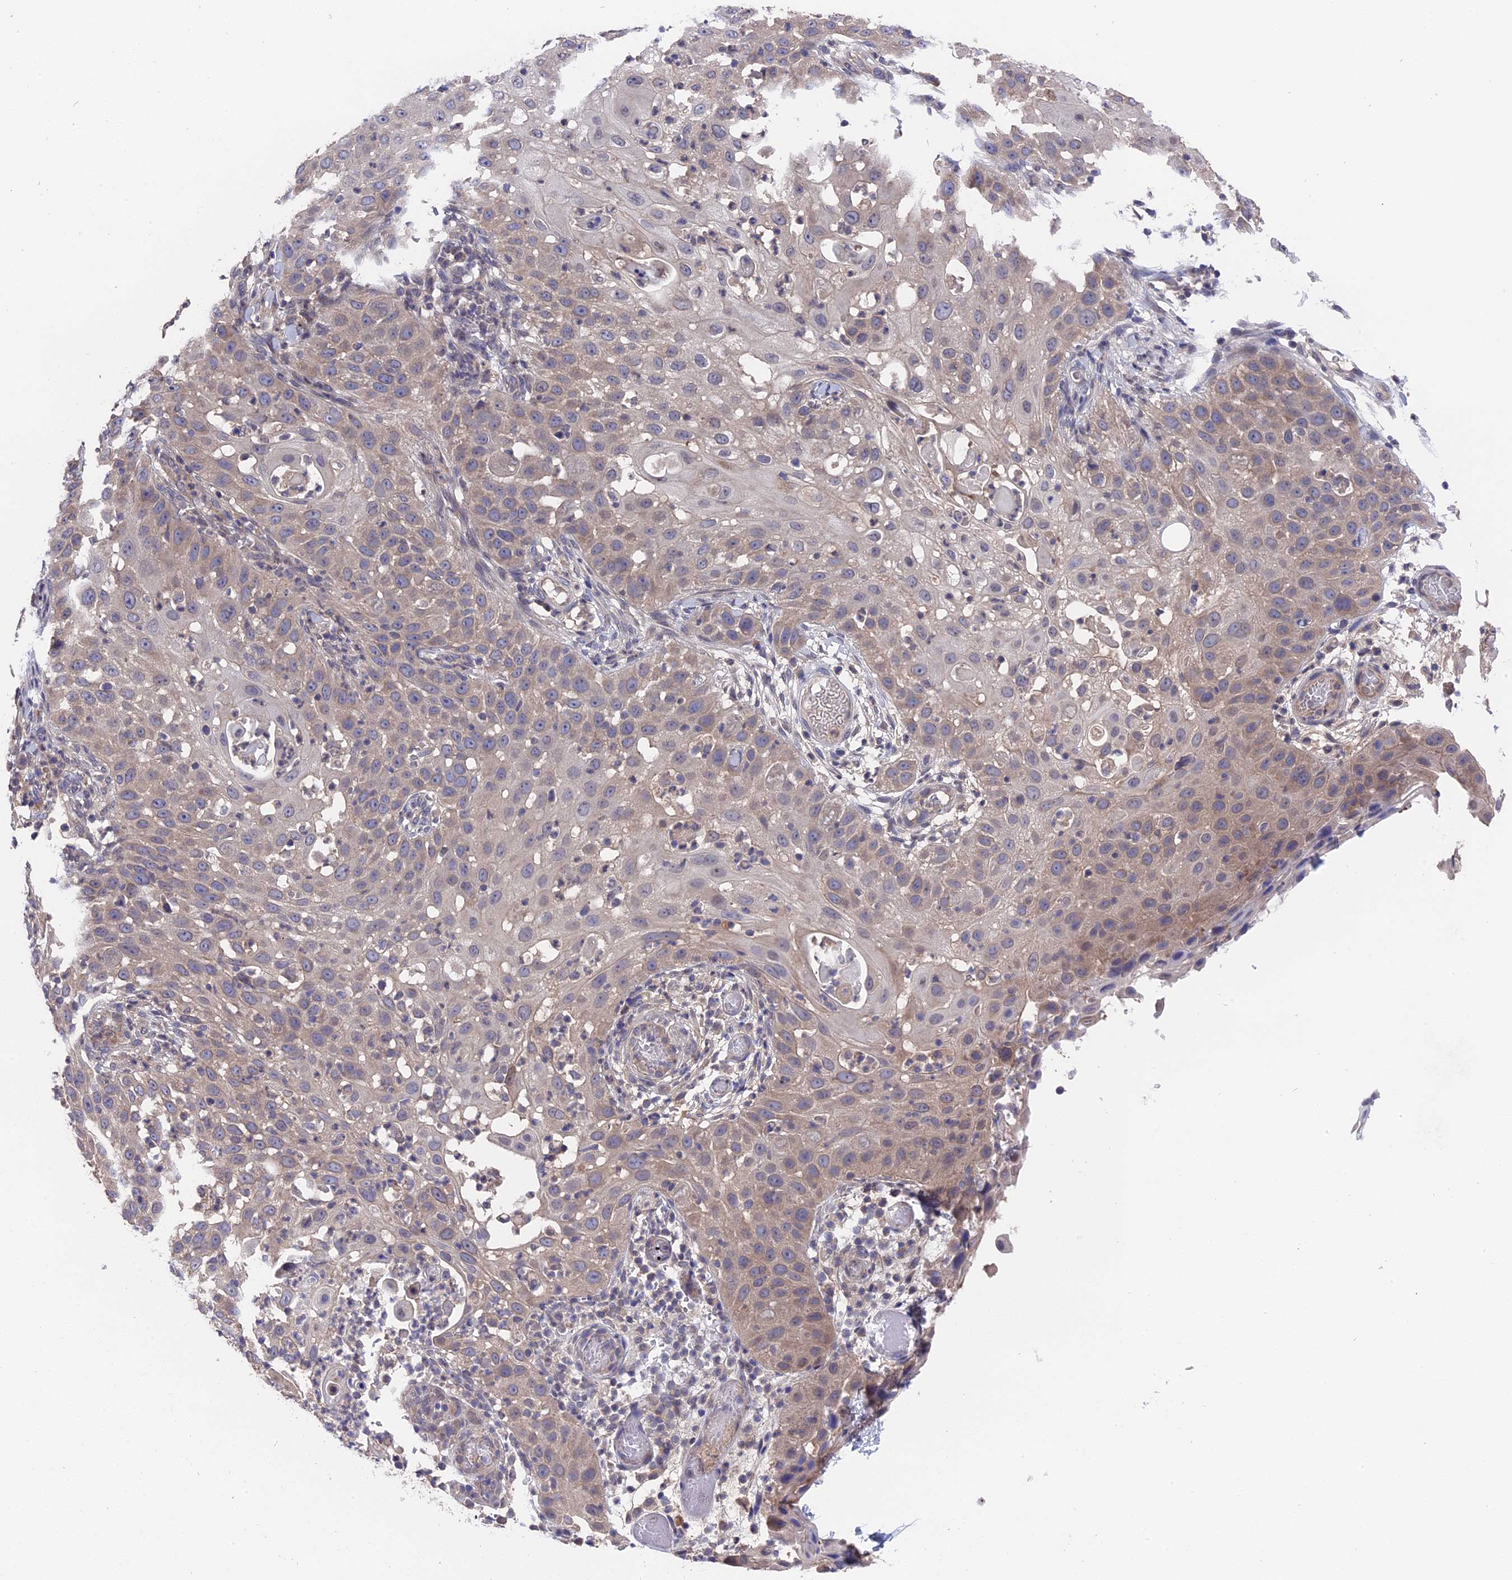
{"staining": {"intensity": "weak", "quantity": "<25%", "location": "cytoplasmic/membranous"}, "tissue": "skin cancer", "cell_type": "Tumor cells", "image_type": "cancer", "snomed": [{"axis": "morphology", "description": "Squamous cell carcinoma, NOS"}, {"axis": "topography", "description": "Skin"}], "caption": "The histopathology image shows no staining of tumor cells in squamous cell carcinoma (skin).", "gene": "ZCCHC2", "patient": {"sex": "female", "age": 44}}